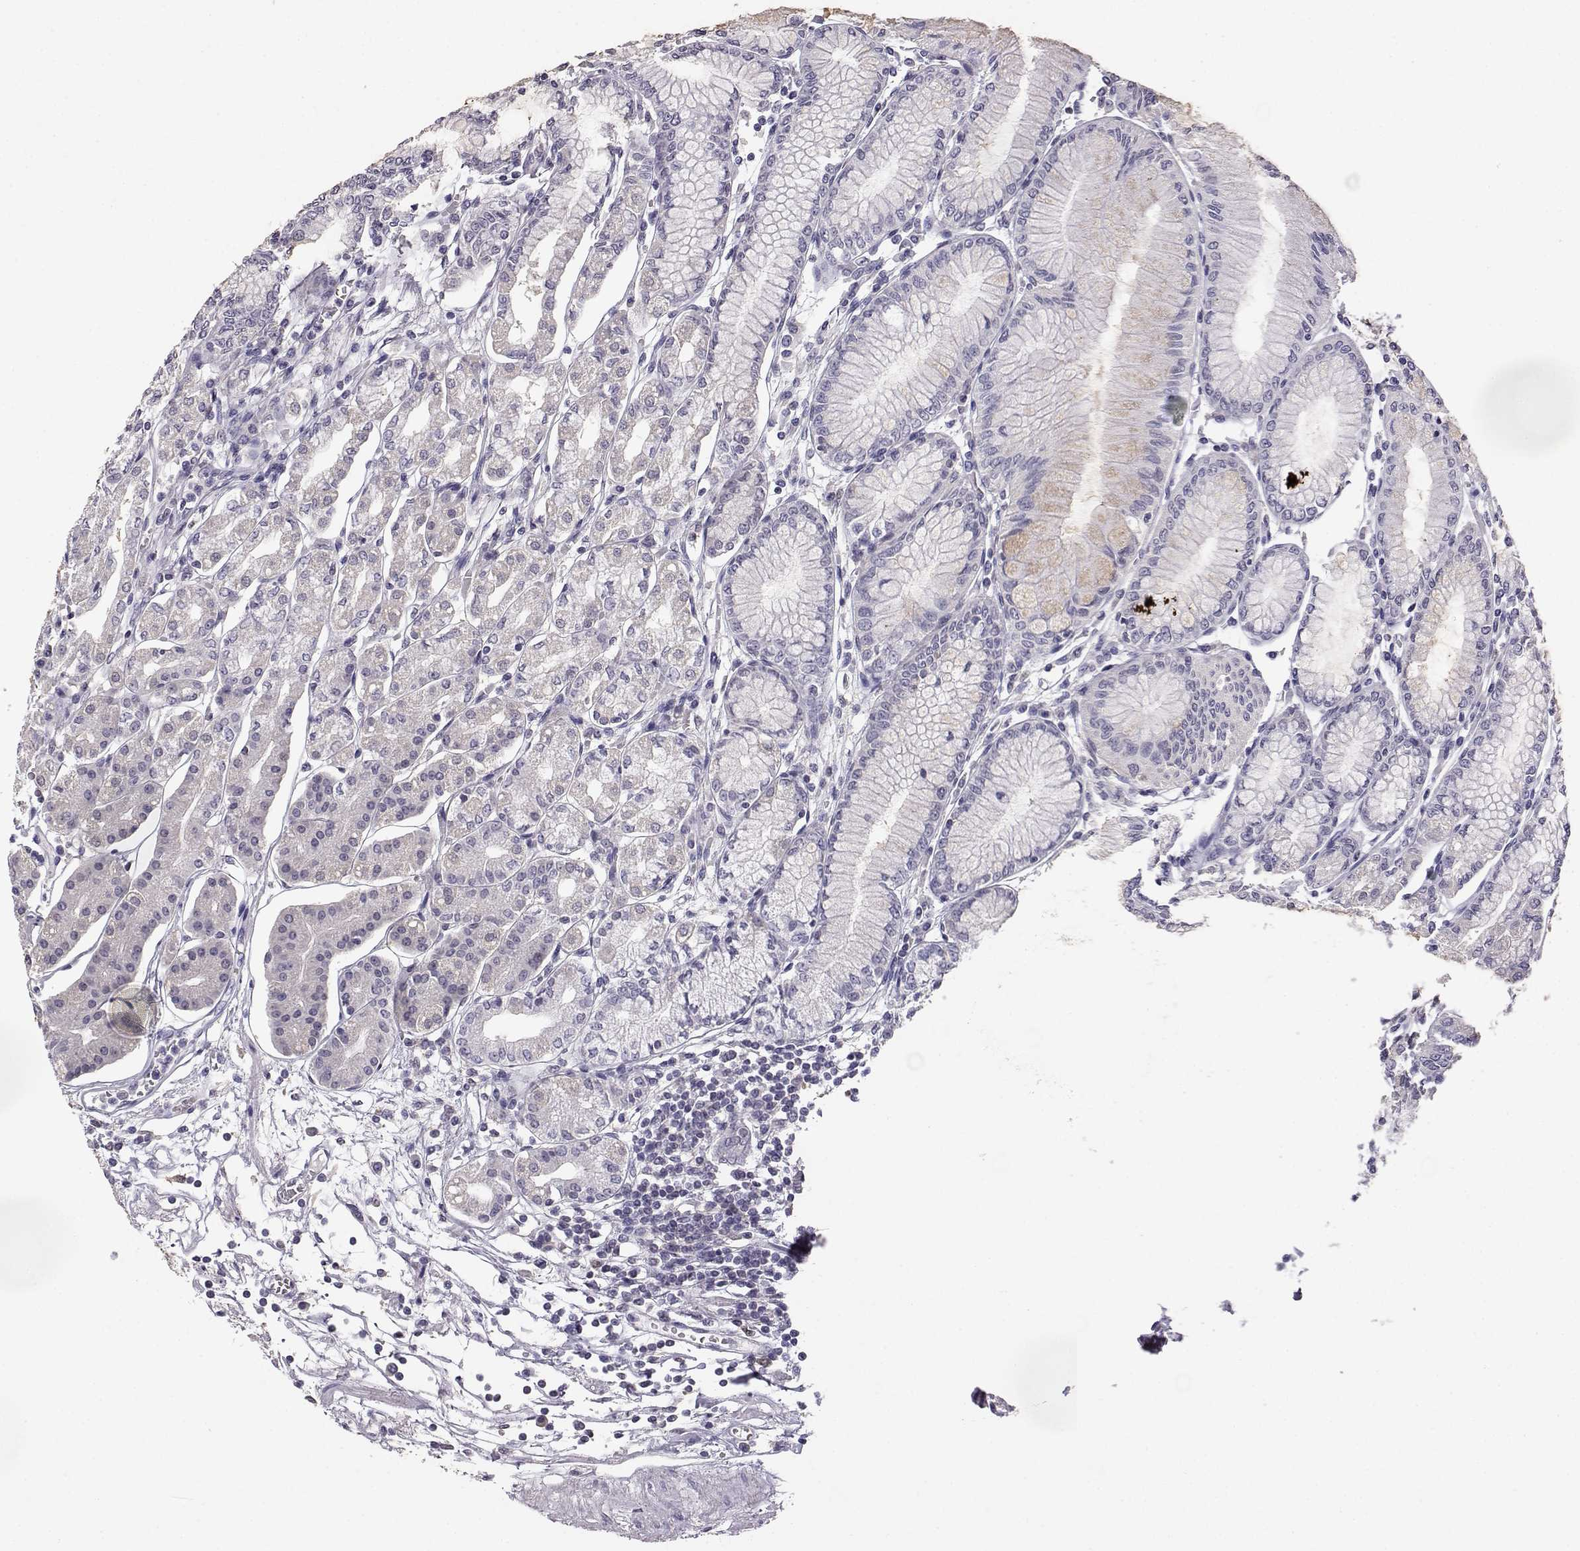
{"staining": {"intensity": "weak", "quantity": "<25%", "location": "cytoplasmic/membranous"}, "tissue": "stomach", "cell_type": "Glandular cells", "image_type": "normal", "snomed": [{"axis": "morphology", "description": "Normal tissue, NOS"}, {"axis": "topography", "description": "Skeletal muscle"}, {"axis": "topography", "description": "Stomach"}], "caption": "A high-resolution micrograph shows IHC staining of benign stomach, which exhibits no significant expression in glandular cells.", "gene": "AKR1B1", "patient": {"sex": "female", "age": 57}}